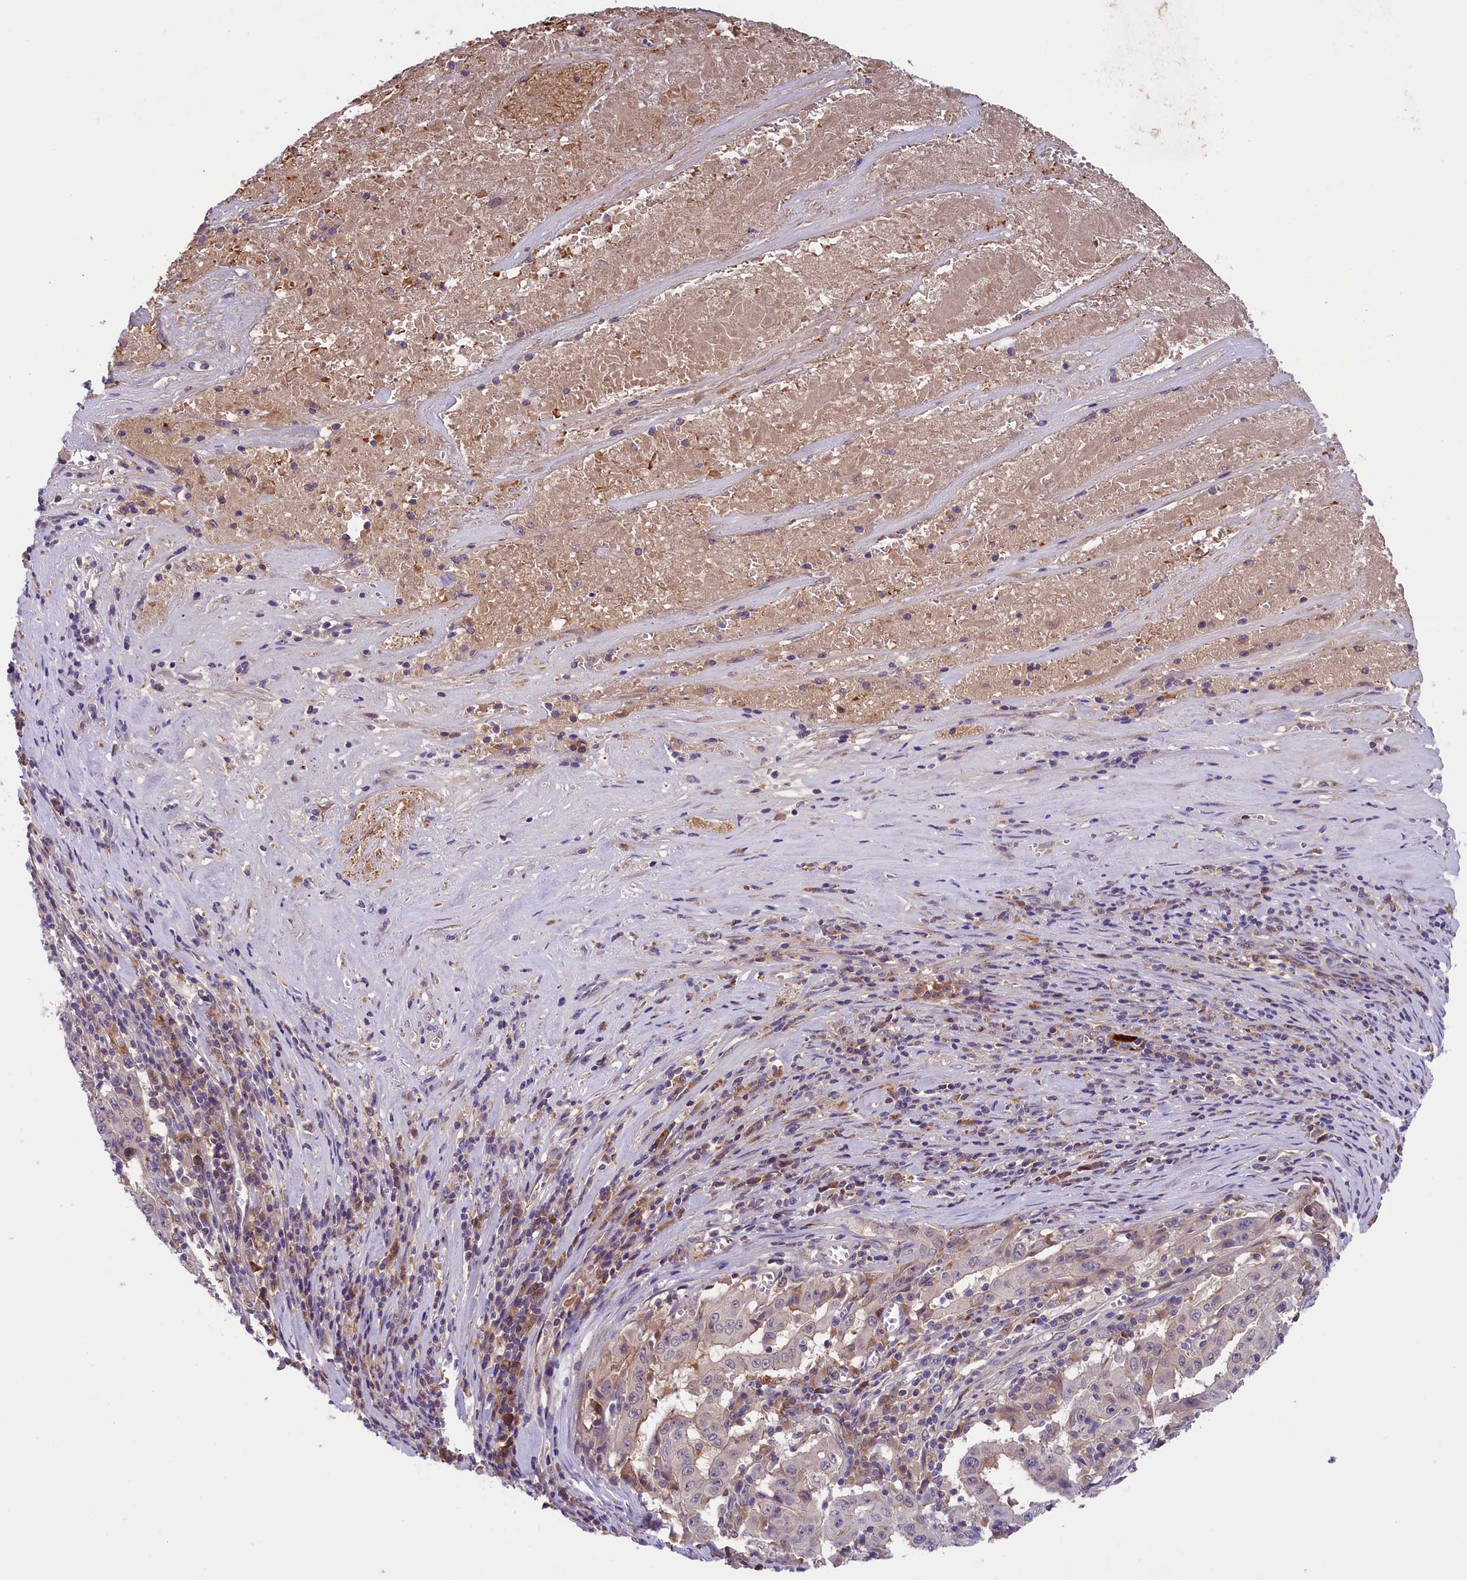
{"staining": {"intensity": "weak", "quantity": "25%-75%", "location": "cytoplasmic/membranous"}, "tissue": "pancreatic cancer", "cell_type": "Tumor cells", "image_type": "cancer", "snomed": [{"axis": "morphology", "description": "Adenocarcinoma, NOS"}, {"axis": "topography", "description": "Pancreas"}], "caption": "The immunohistochemical stain highlights weak cytoplasmic/membranous staining in tumor cells of pancreatic adenocarcinoma tissue. (Stains: DAB in brown, nuclei in blue, Microscopy: brightfield microscopy at high magnification).", "gene": "STYX", "patient": {"sex": "male", "age": 63}}